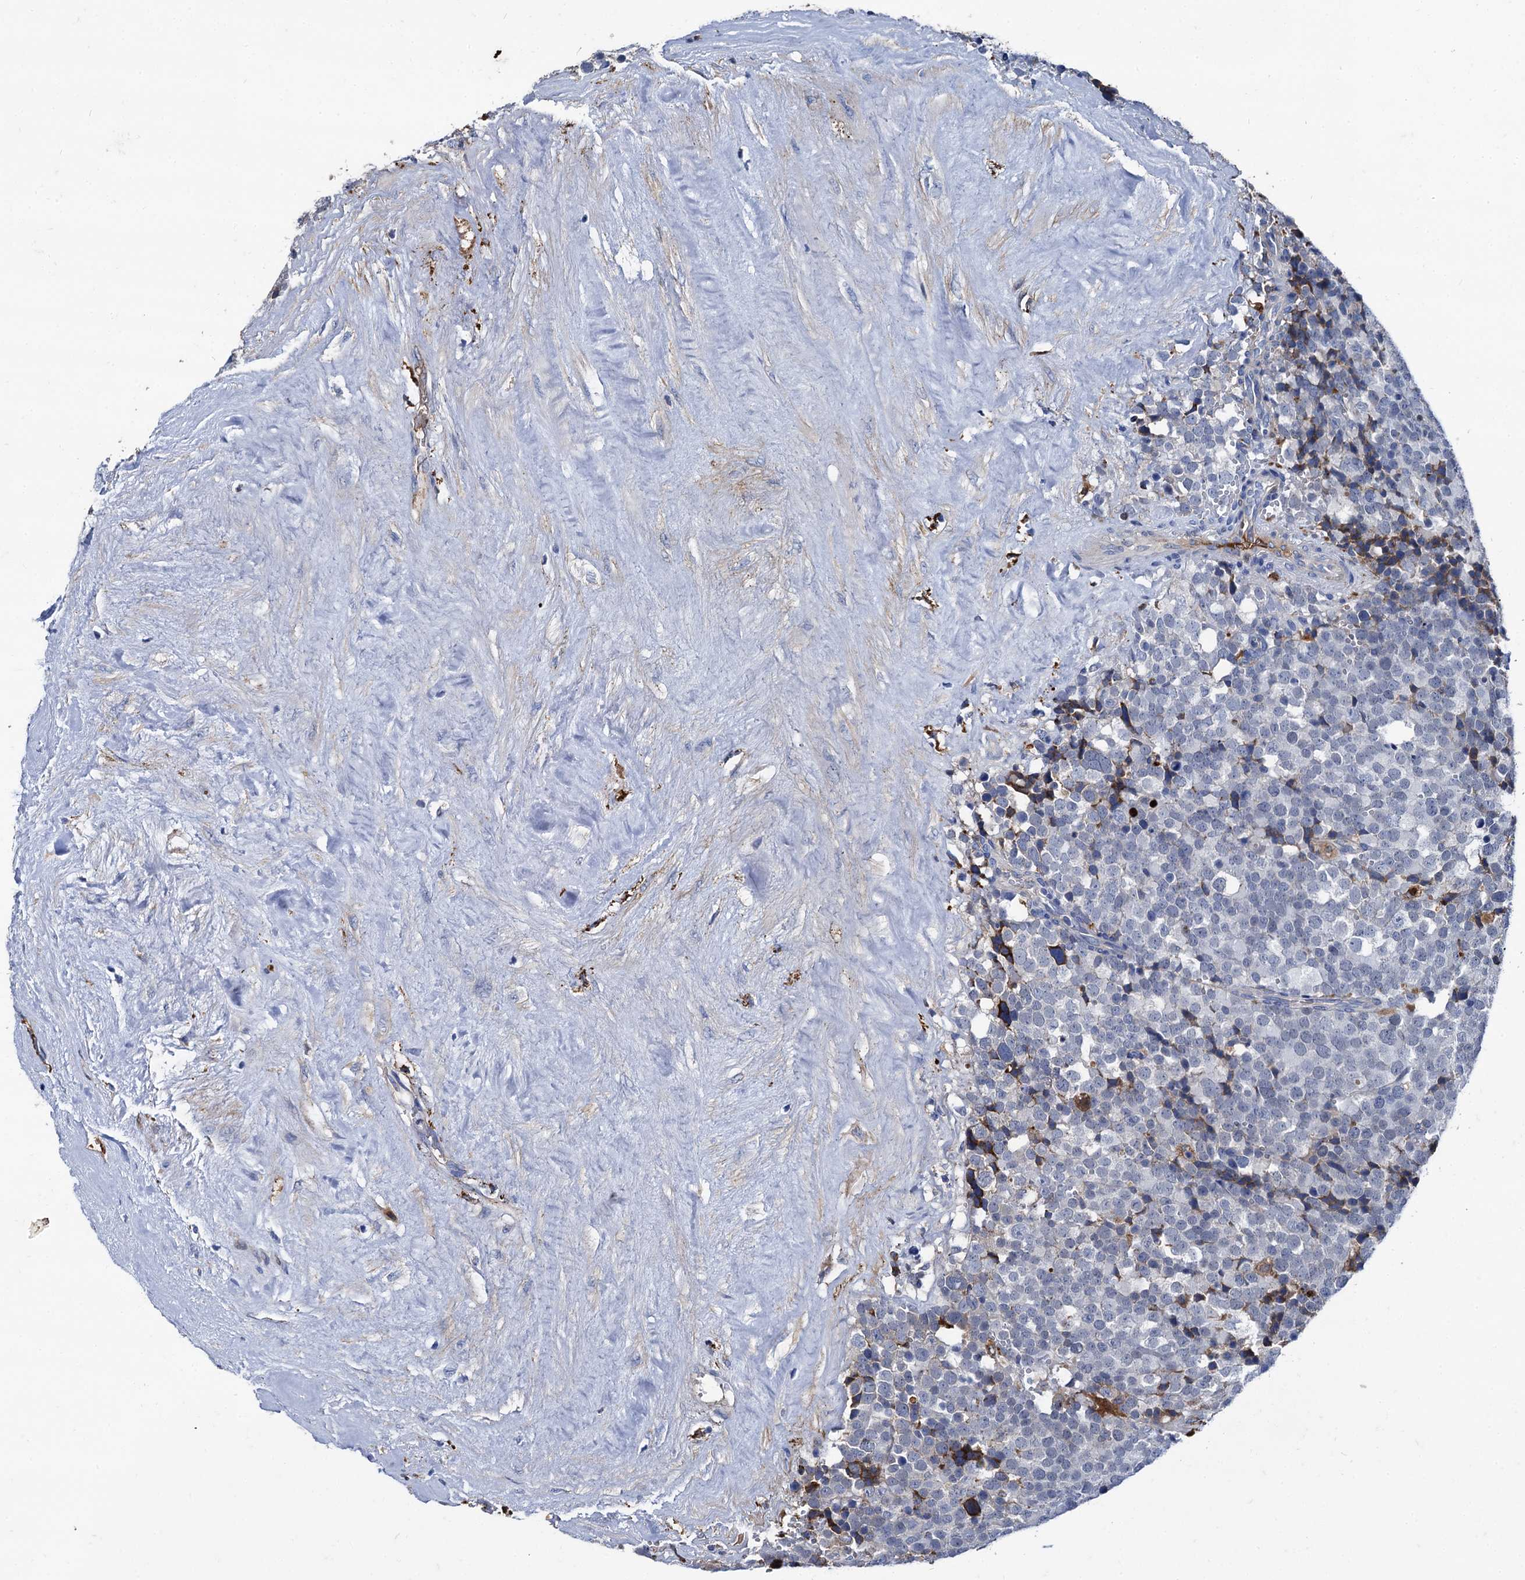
{"staining": {"intensity": "negative", "quantity": "none", "location": "none"}, "tissue": "testis cancer", "cell_type": "Tumor cells", "image_type": "cancer", "snomed": [{"axis": "morphology", "description": "Seminoma, NOS"}, {"axis": "topography", "description": "Testis"}], "caption": "Immunohistochemistry (IHC) micrograph of neoplastic tissue: human testis cancer (seminoma) stained with DAB (3,3'-diaminobenzidine) shows no significant protein positivity in tumor cells.", "gene": "APOD", "patient": {"sex": "male", "age": 71}}